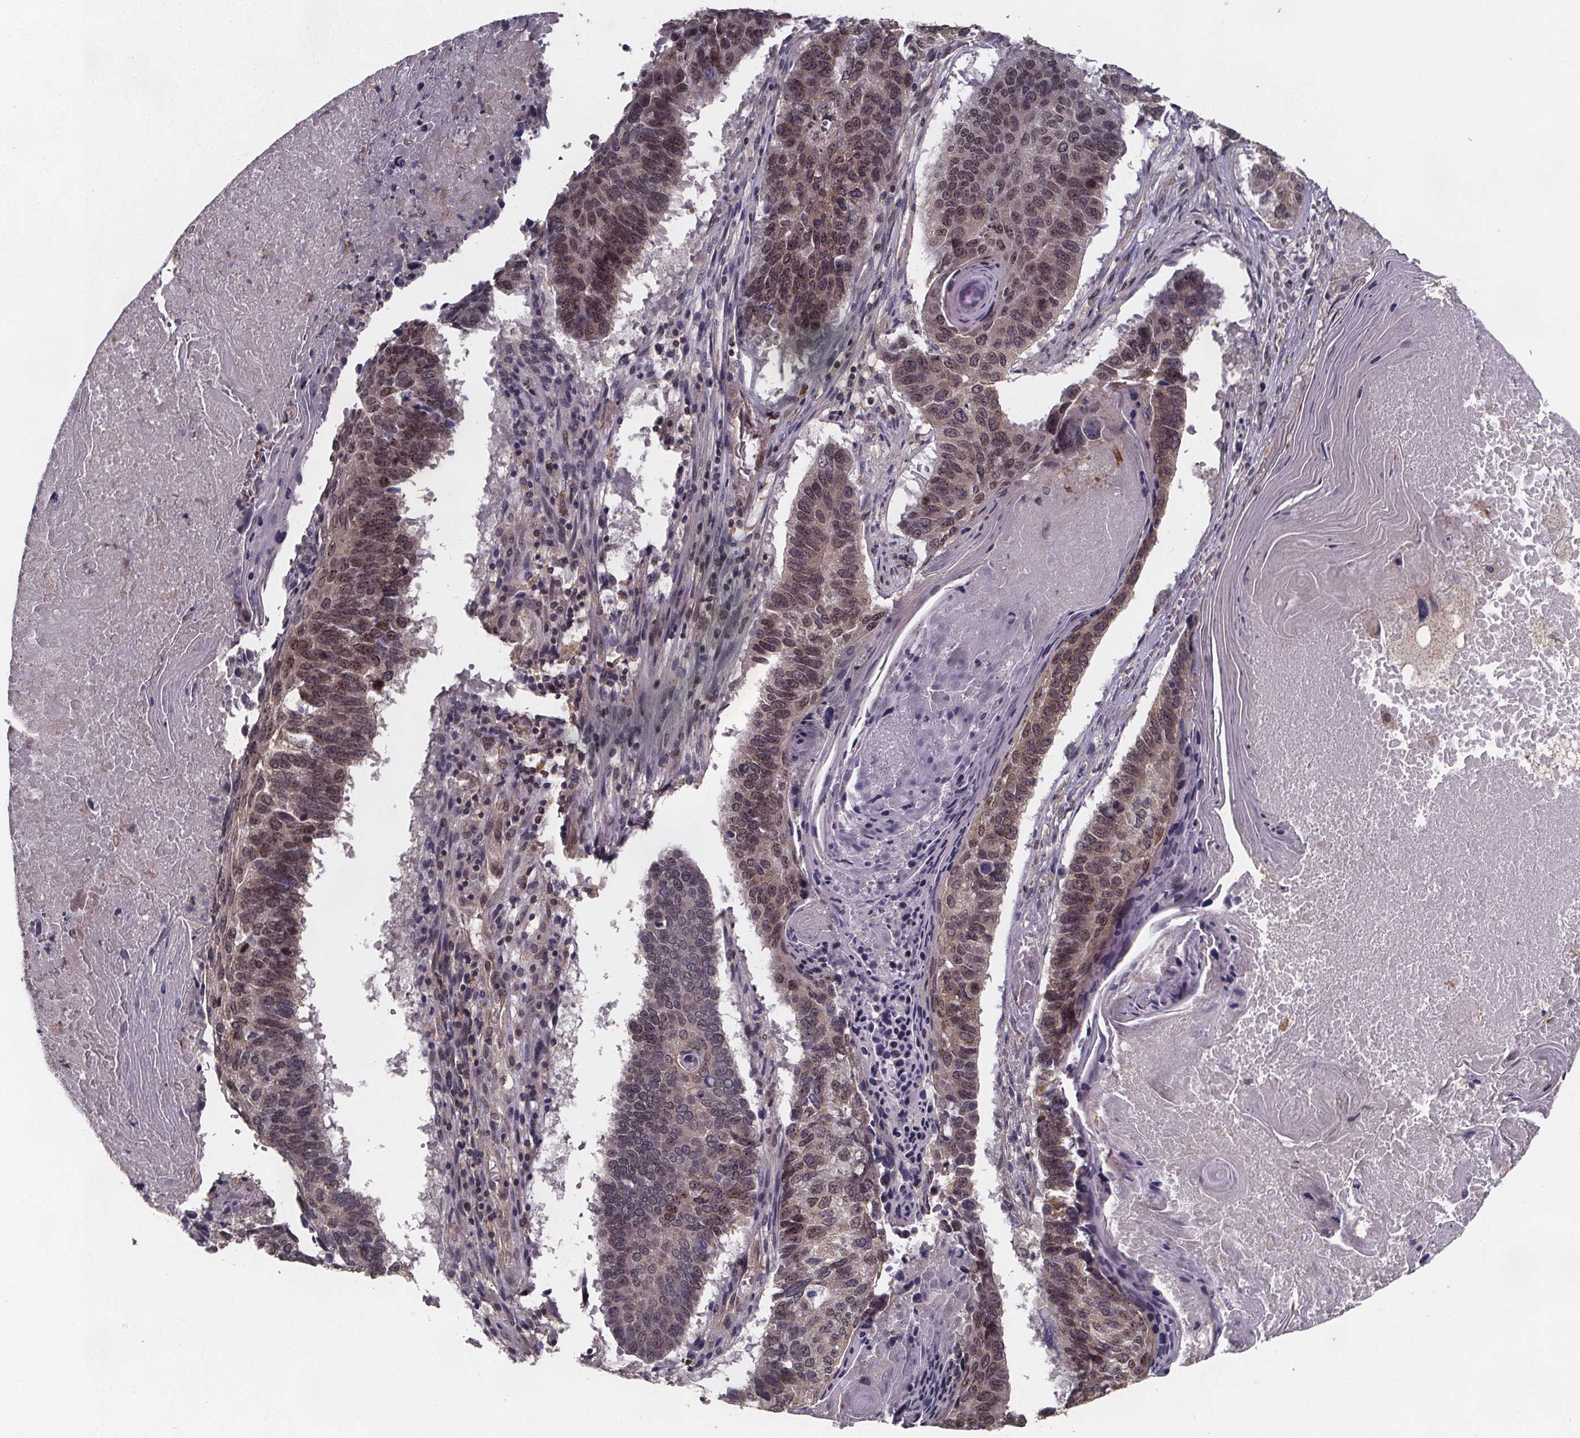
{"staining": {"intensity": "weak", "quantity": "25%-75%", "location": "nuclear"}, "tissue": "lung cancer", "cell_type": "Tumor cells", "image_type": "cancer", "snomed": [{"axis": "morphology", "description": "Squamous cell carcinoma, NOS"}, {"axis": "topography", "description": "Lung"}], "caption": "Immunohistochemical staining of human lung cancer displays low levels of weak nuclear protein staining in about 25%-75% of tumor cells. (brown staining indicates protein expression, while blue staining denotes nuclei).", "gene": "PIERCE2", "patient": {"sex": "male", "age": 73}}